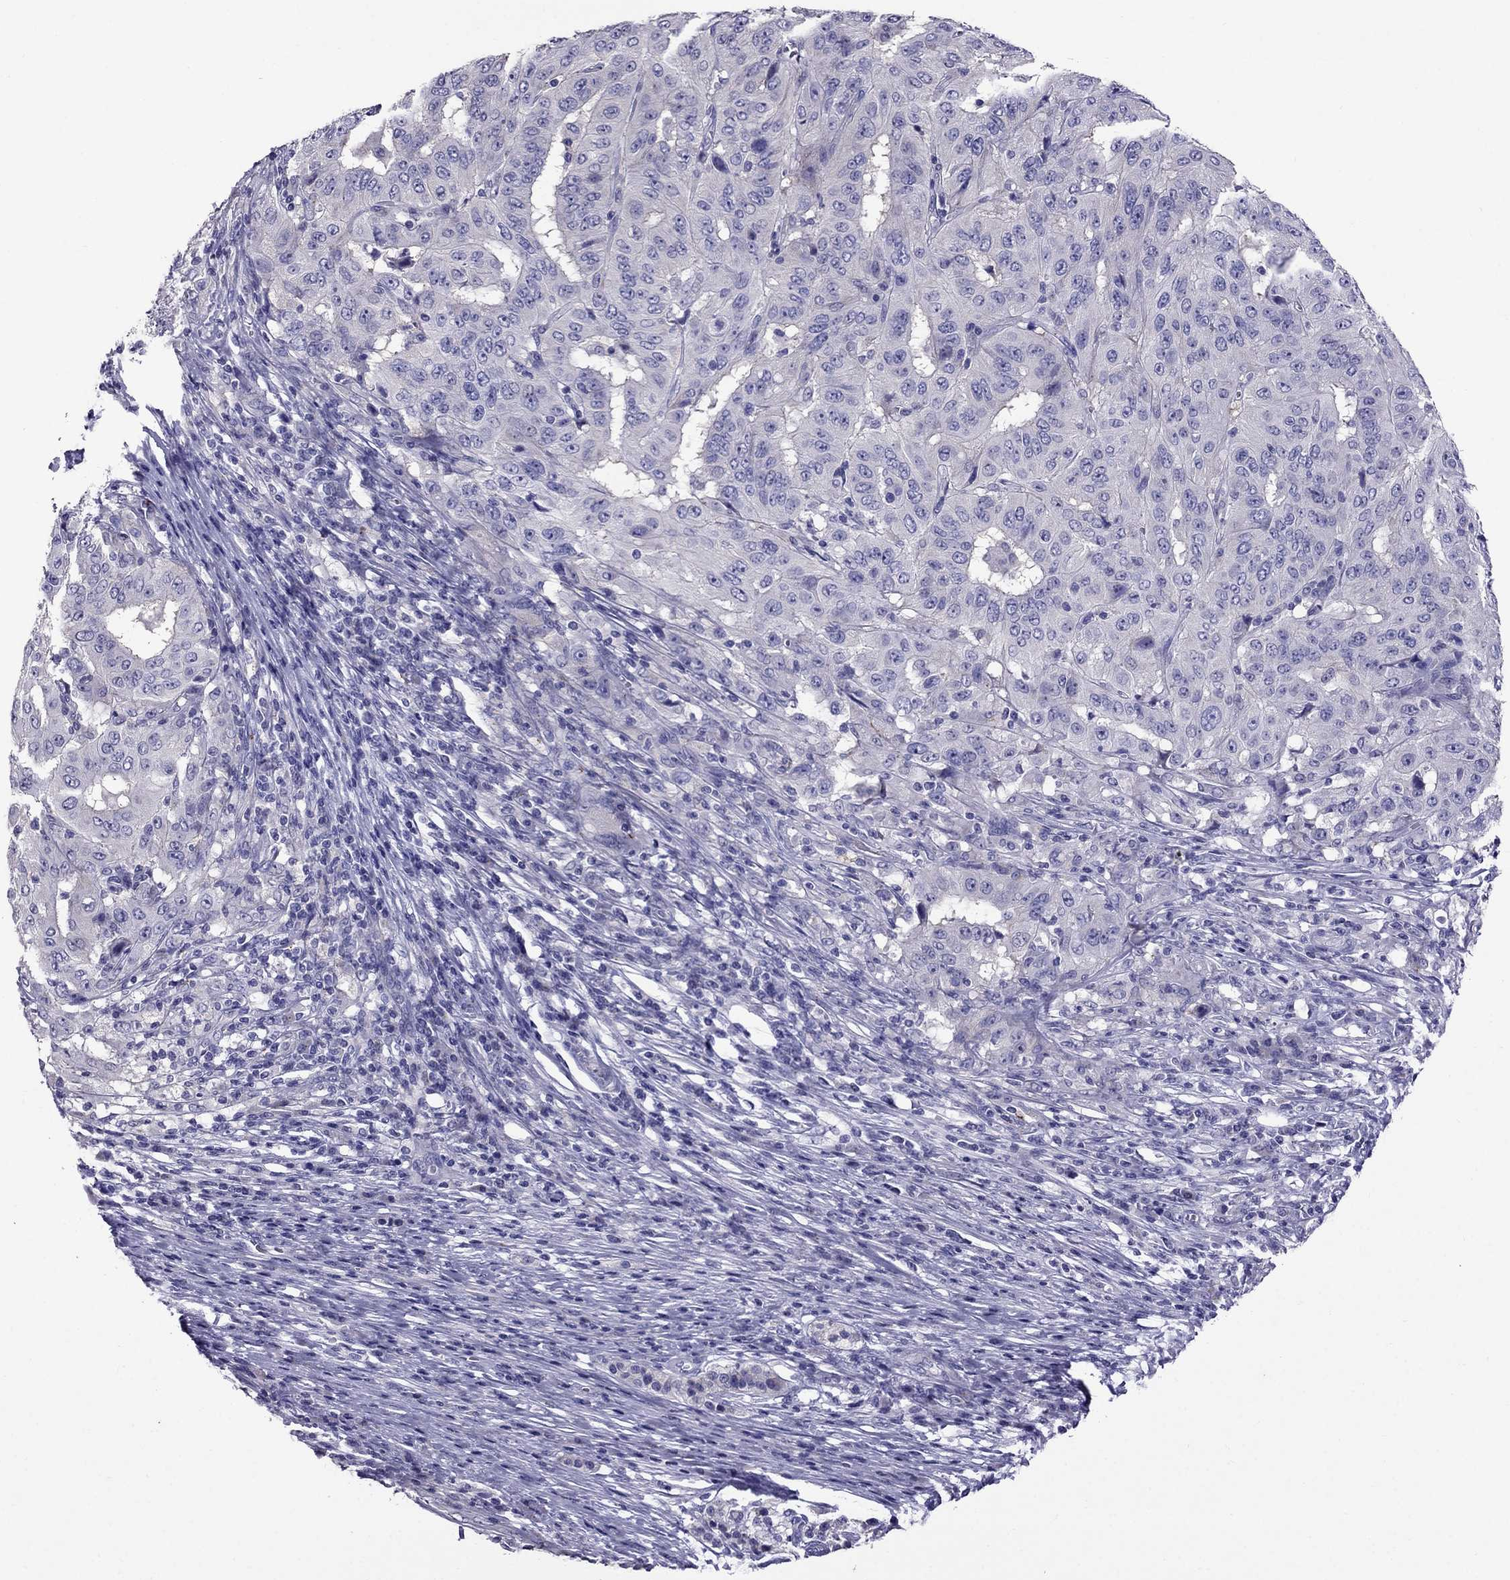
{"staining": {"intensity": "negative", "quantity": "none", "location": "none"}, "tissue": "pancreatic cancer", "cell_type": "Tumor cells", "image_type": "cancer", "snomed": [{"axis": "morphology", "description": "Adenocarcinoma, NOS"}, {"axis": "topography", "description": "Pancreas"}], "caption": "The photomicrograph shows no staining of tumor cells in pancreatic adenocarcinoma.", "gene": "OXCT2", "patient": {"sex": "male", "age": 63}}